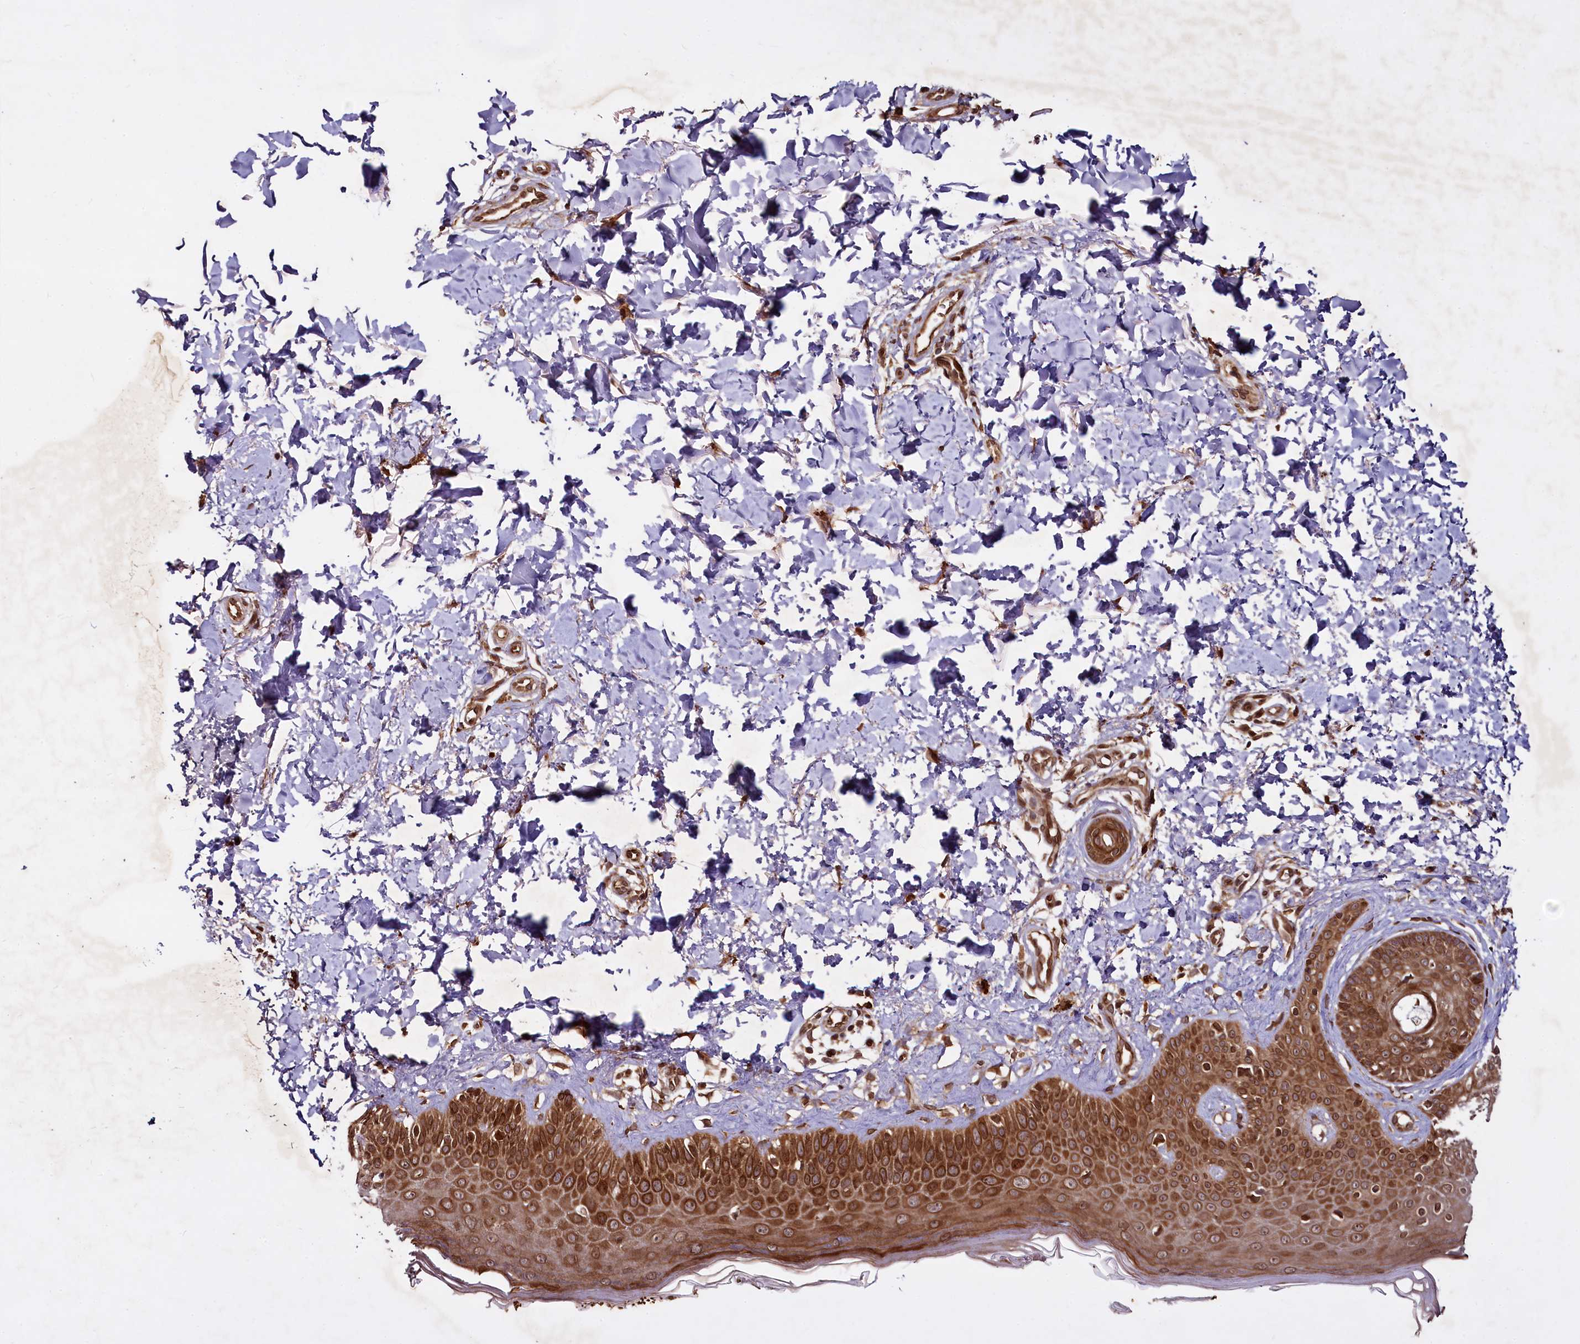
{"staining": {"intensity": "strong", "quantity": ">75%", "location": "cytoplasmic/membranous"}, "tissue": "skin", "cell_type": "Fibroblasts", "image_type": "normal", "snomed": [{"axis": "morphology", "description": "Normal tissue, NOS"}, {"axis": "topography", "description": "Skin"}], "caption": "This histopathology image exhibits IHC staining of benign skin, with high strong cytoplasmic/membranous positivity in about >75% of fibroblasts.", "gene": "DCP1B", "patient": {"sex": "male", "age": 52}}